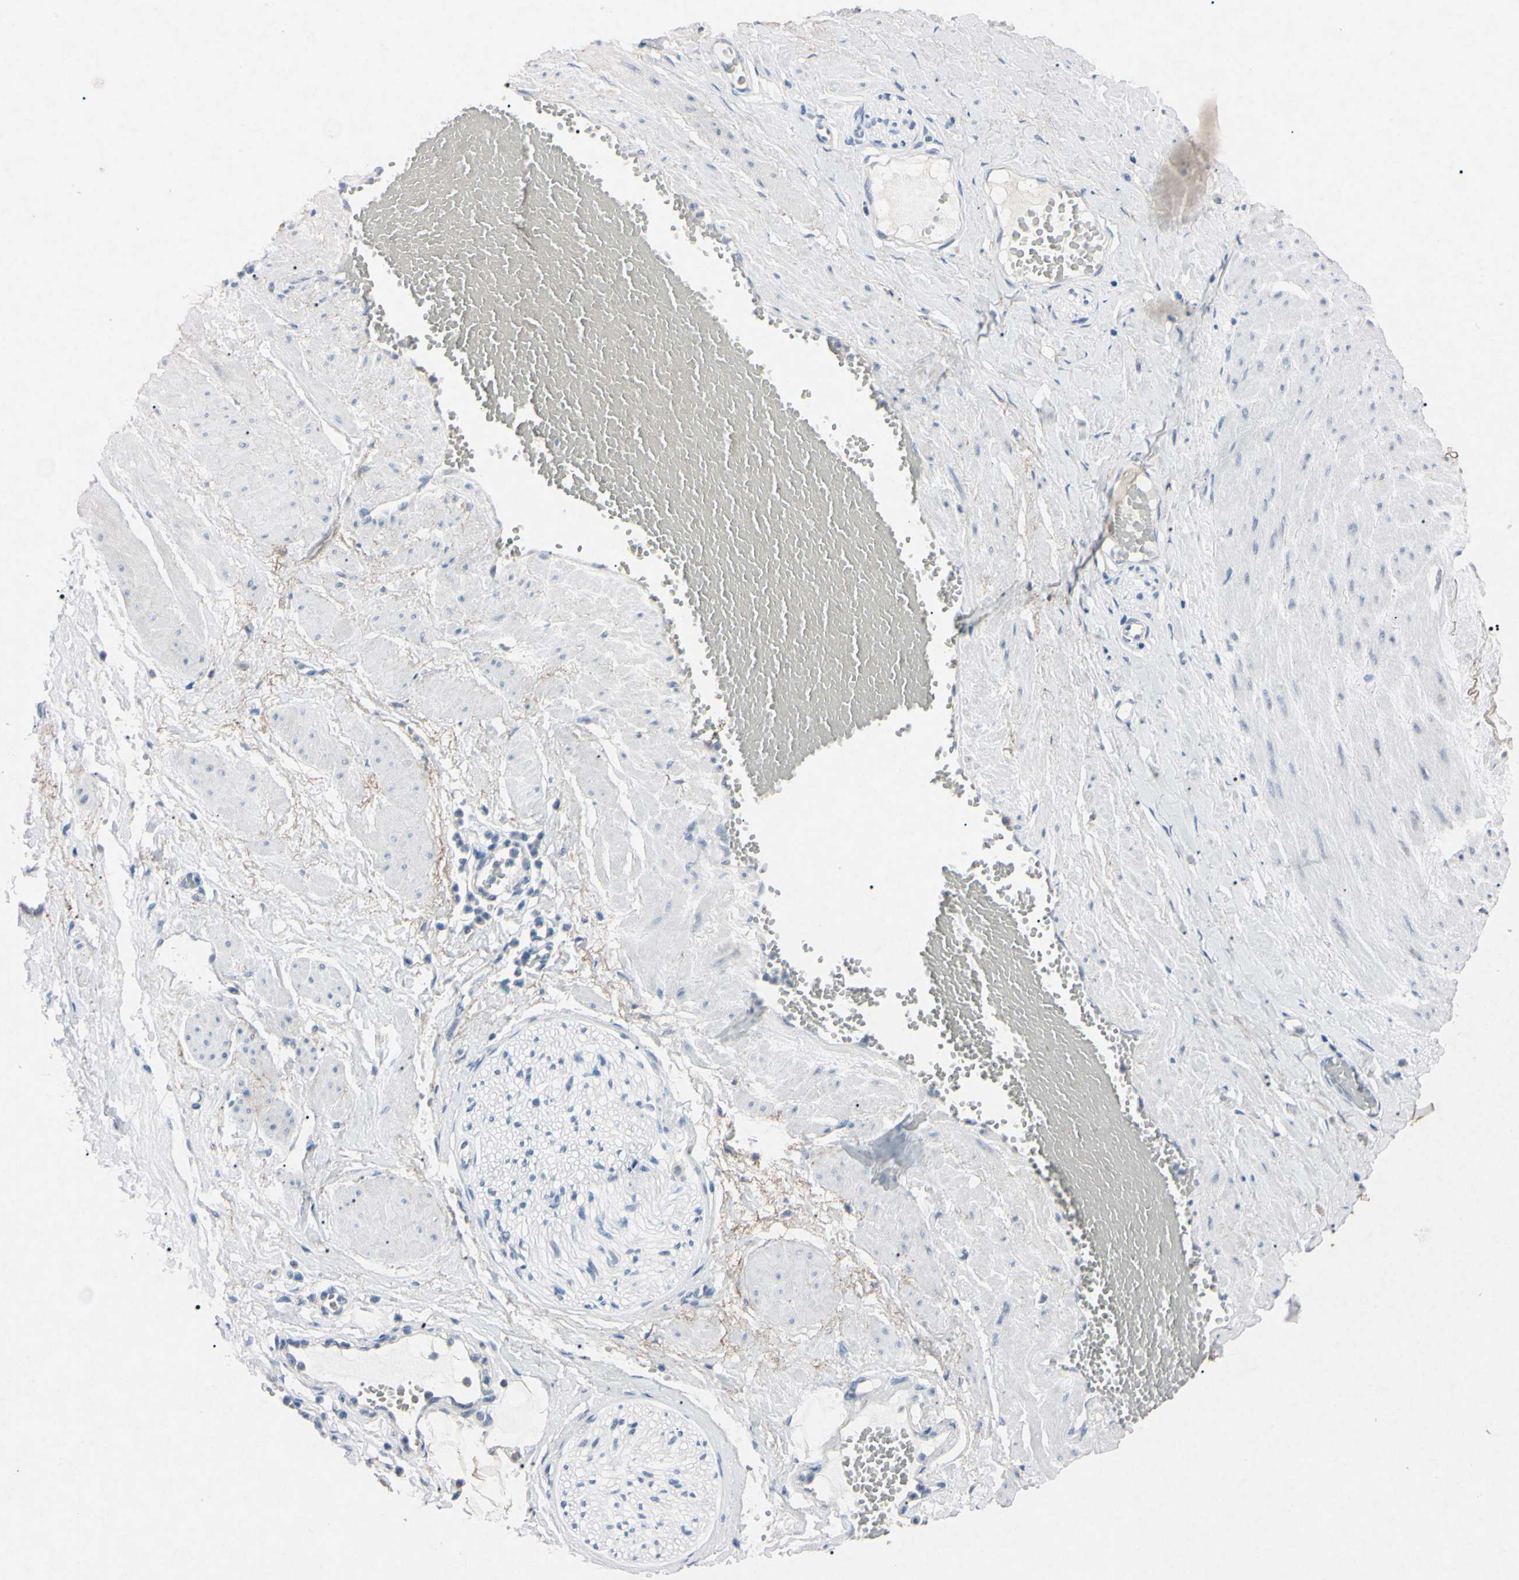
{"staining": {"intensity": "negative", "quantity": "none", "location": "none"}, "tissue": "adipose tissue", "cell_type": "Adipocytes", "image_type": "normal", "snomed": [{"axis": "morphology", "description": "Normal tissue, NOS"}, {"axis": "topography", "description": "Soft tissue"}, {"axis": "topography", "description": "Vascular tissue"}], "caption": "IHC image of unremarkable human adipose tissue stained for a protein (brown), which reveals no expression in adipocytes.", "gene": "ELN", "patient": {"sex": "female", "age": 35}}